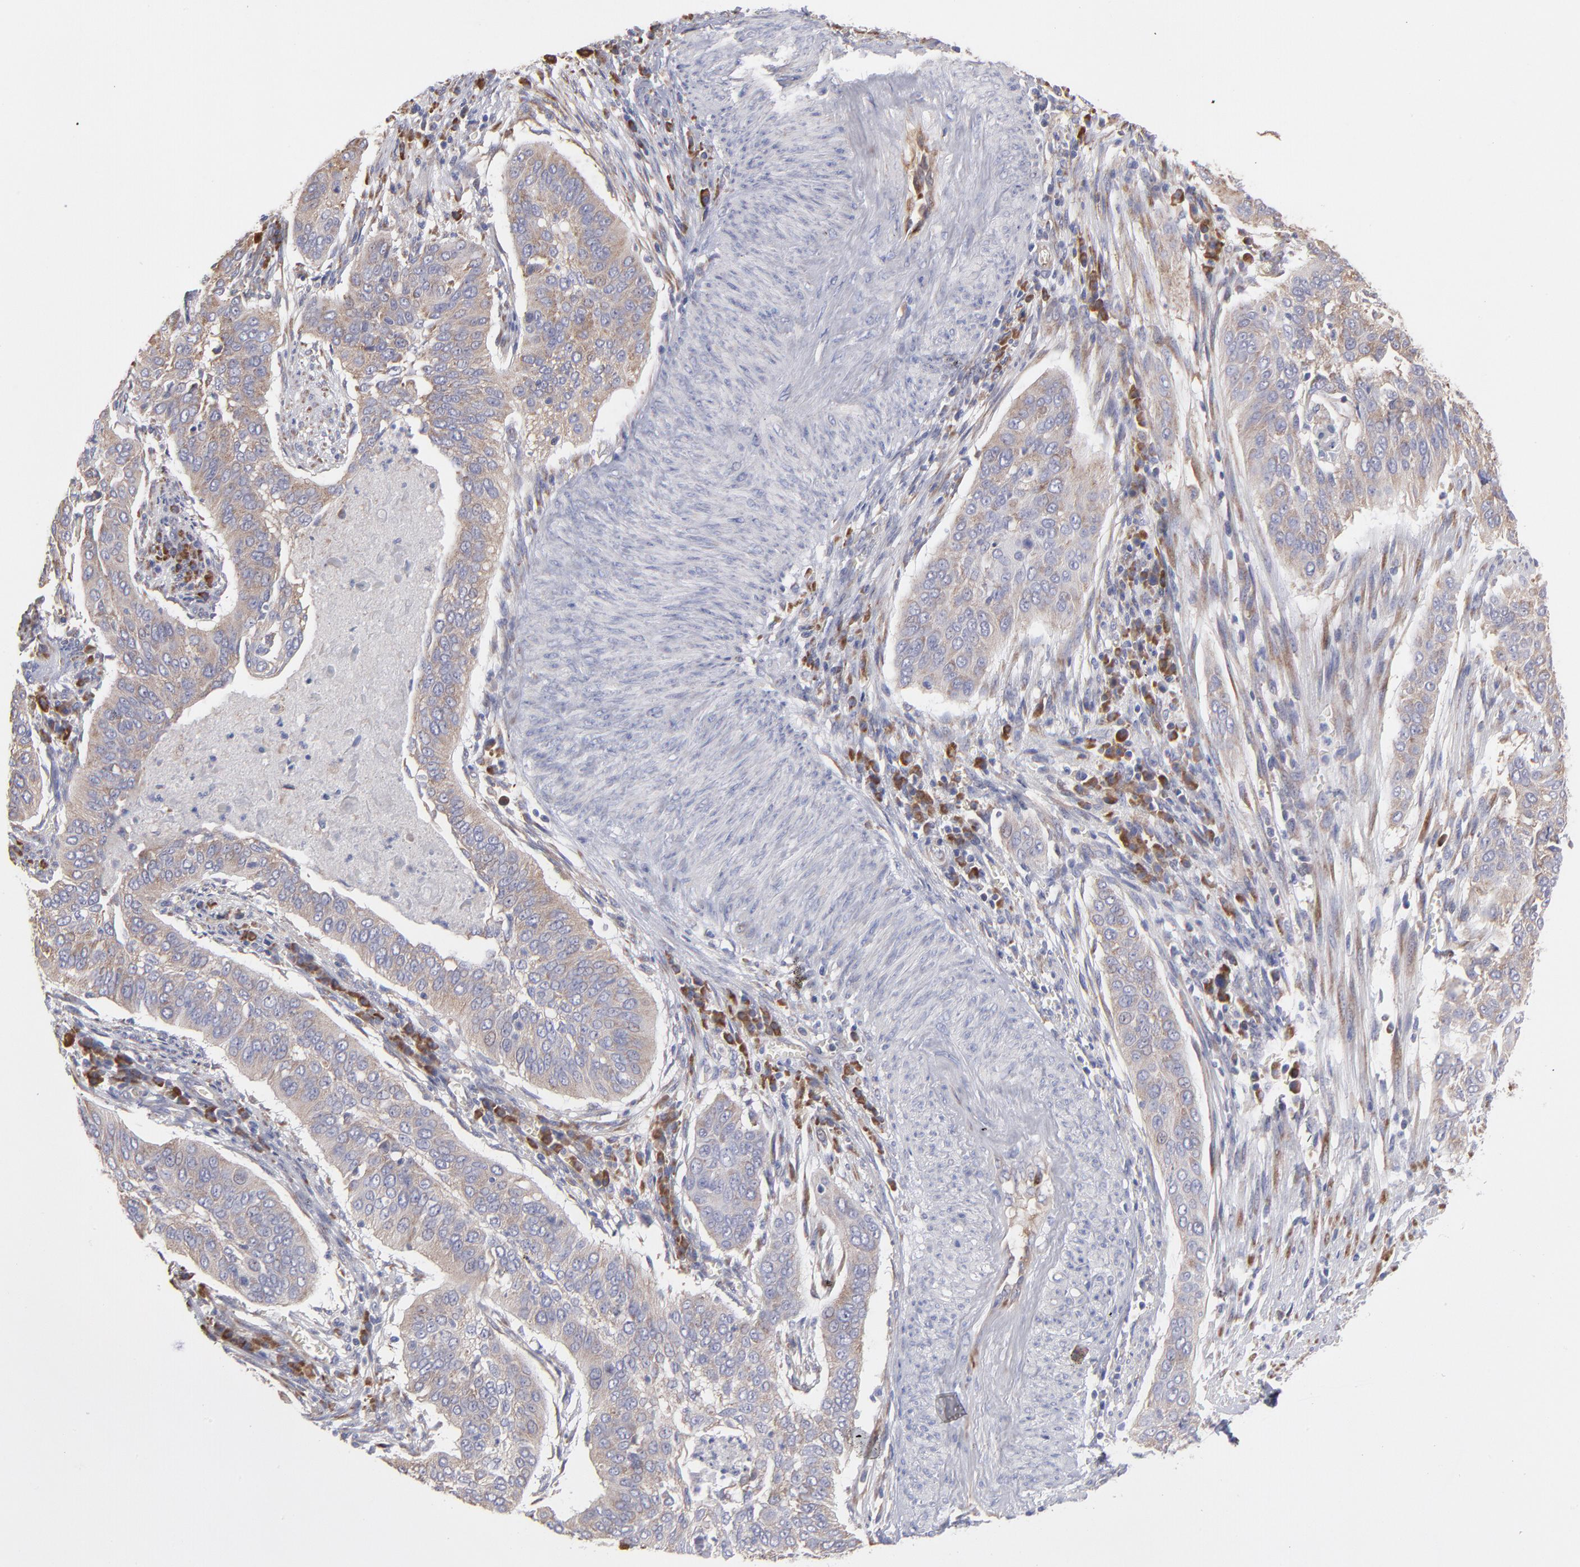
{"staining": {"intensity": "moderate", "quantity": "25%-75%", "location": "cytoplasmic/membranous"}, "tissue": "cervical cancer", "cell_type": "Tumor cells", "image_type": "cancer", "snomed": [{"axis": "morphology", "description": "Squamous cell carcinoma, NOS"}, {"axis": "topography", "description": "Cervix"}], "caption": "Cervical squamous cell carcinoma stained with DAB immunohistochemistry (IHC) displays medium levels of moderate cytoplasmic/membranous expression in approximately 25%-75% of tumor cells.", "gene": "RPLP0", "patient": {"sex": "female", "age": 39}}